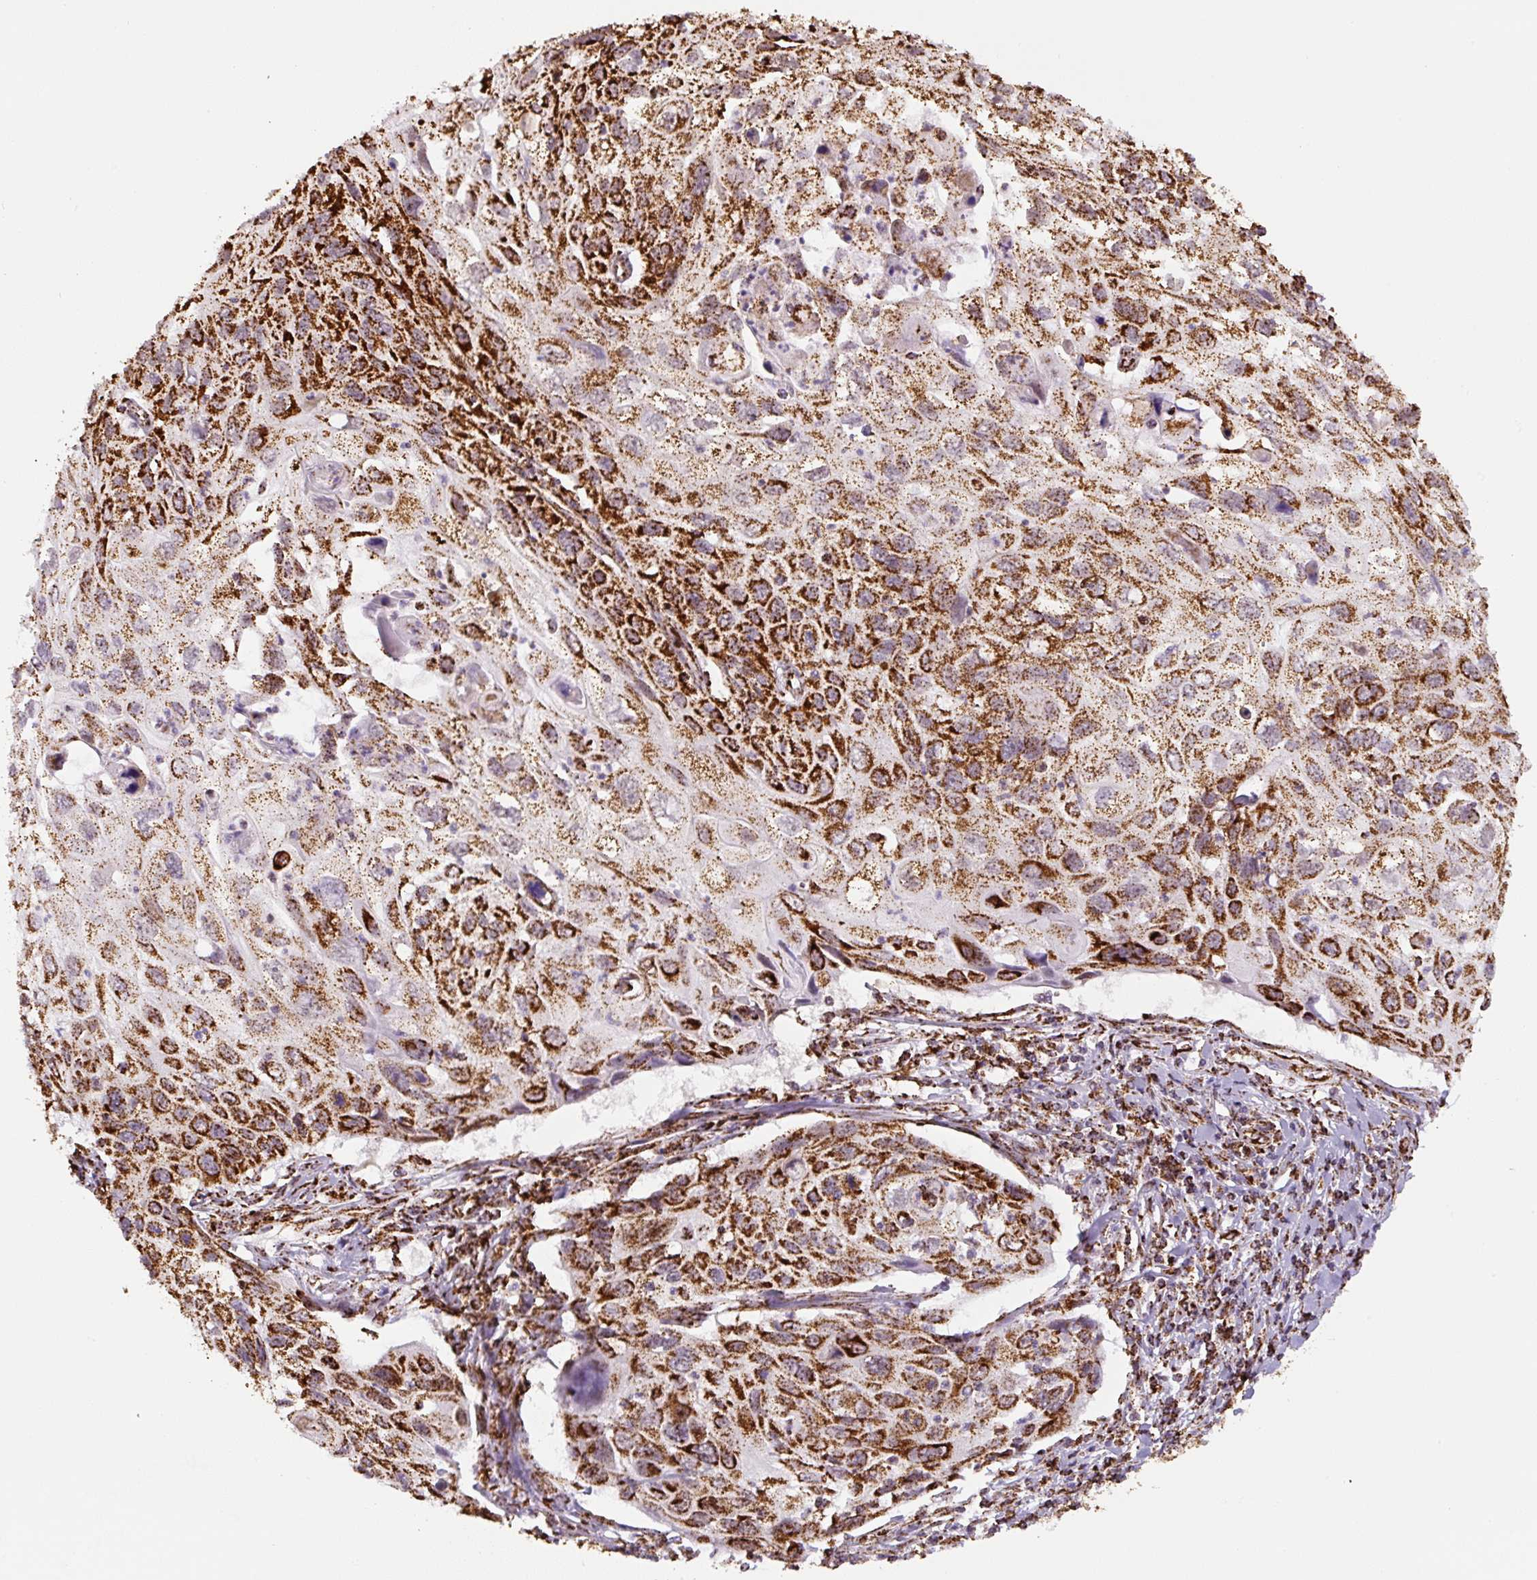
{"staining": {"intensity": "strong", "quantity": ">75%", "location": "cytoplasmic/membranous"}, "tissue": "cervical cancer", "cell_type": "Tumor cells", "image_type": "cancer", "snomed": [{"axis": "morphology", "description": "Squamous cell carcinoma, NOS"}, {"axis": "topography", "description": "Cervix"}], "caption": "A high-resolution histopathology image shows immunohistochemistry staining of squamous cell carcinoma (cervical), which reveals strong cytoplasmic/membranous expression in approximately >75% of tumor cells. (Stains: DAB in brown, nuclei in blue, Microscopy: brightfield microscopy at high magnification).", "gene": "ATP5F1A", "patient": {"sex": "female", "age": 70}}